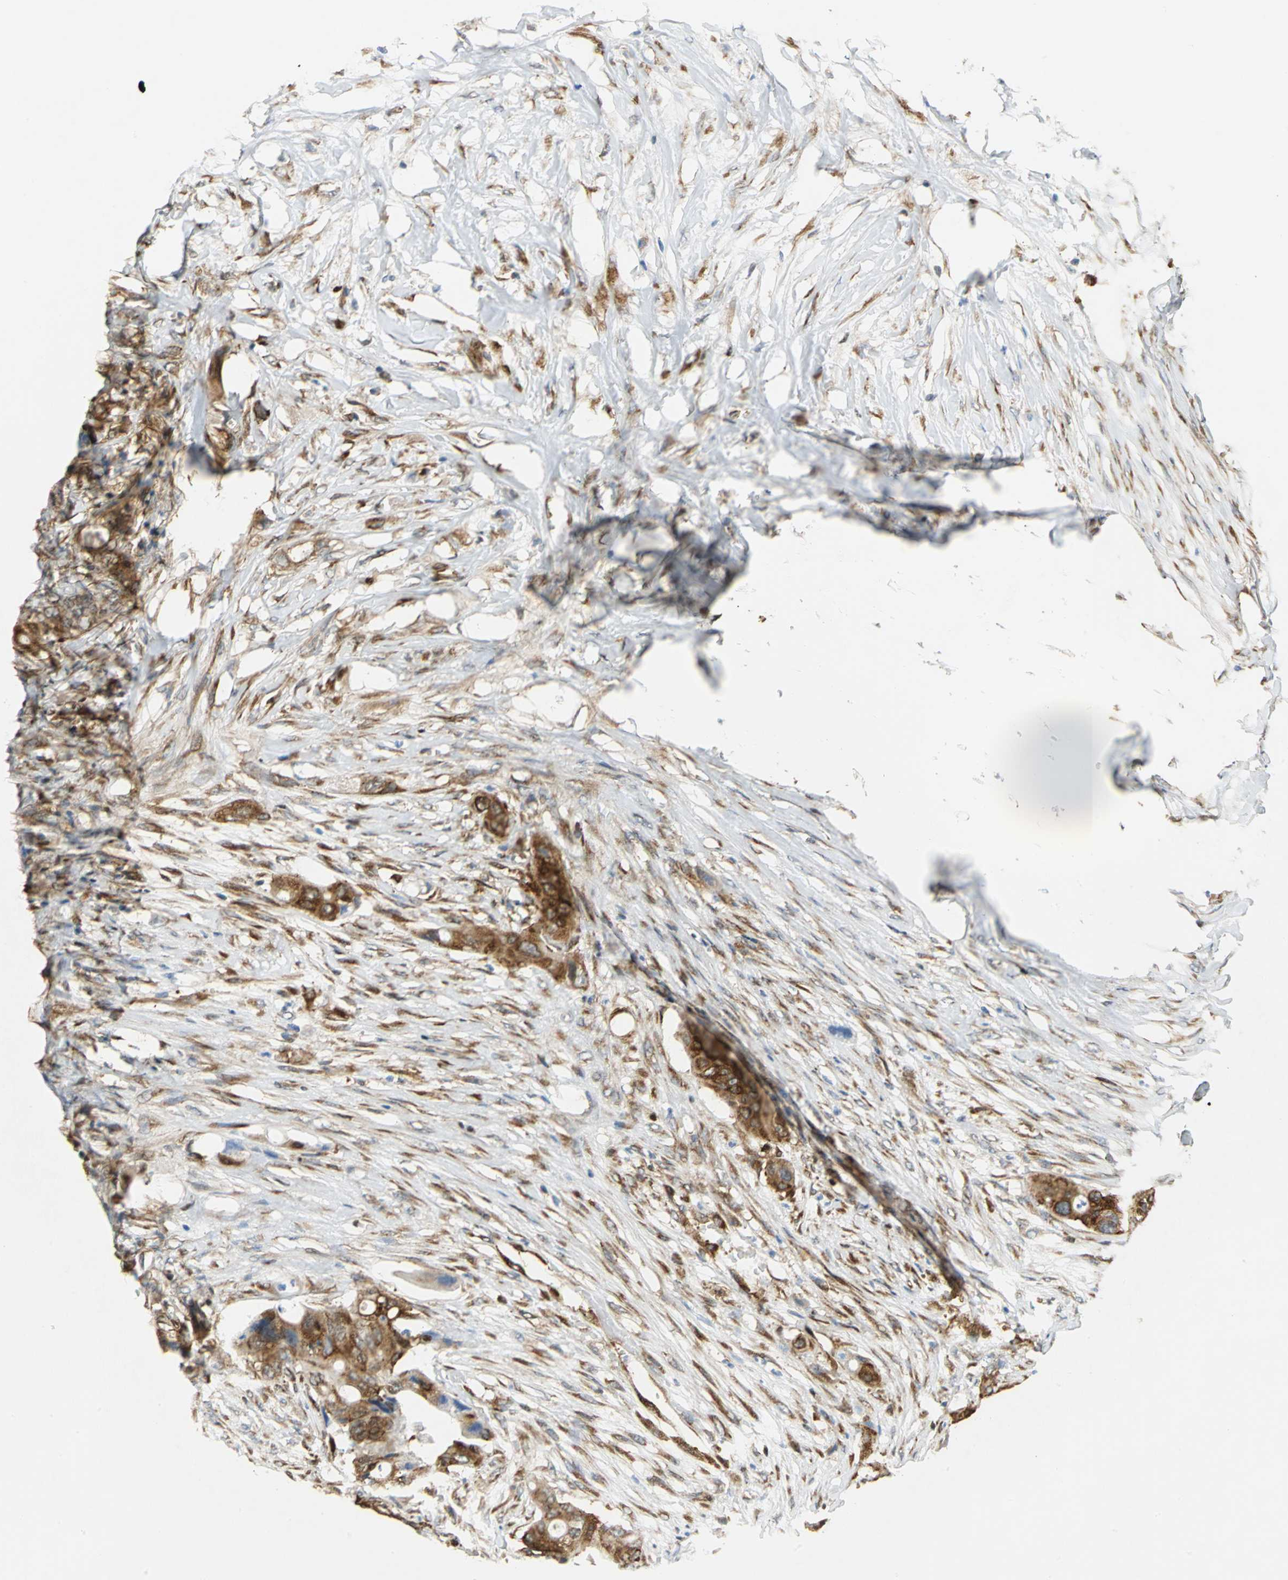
{"staining": {"intensity": "strong", "quantity": ">75%", "location": "cytoplasmic/membranous"}, "tissue": "colorectal cancer", "cell_type": "Tumor cells", "image_type": "cancer", "snomed": [{"axis": "morphology", "description": "Adenocarcinoma, NOS"}, {"axis": "topography", "description": "Colon"}], "caption": "An immunohistochemistry photomicrograph of tumor tissue is shown. Protein staining in brown shows strong cytoplasmic/membranous positivity in adenocarcinoma (colorectal) within tumor cells. (IHC, brightfield microscopy, high magnification).", "gene": "YBX1", "patient": {"sex": "female", "age": 57}}